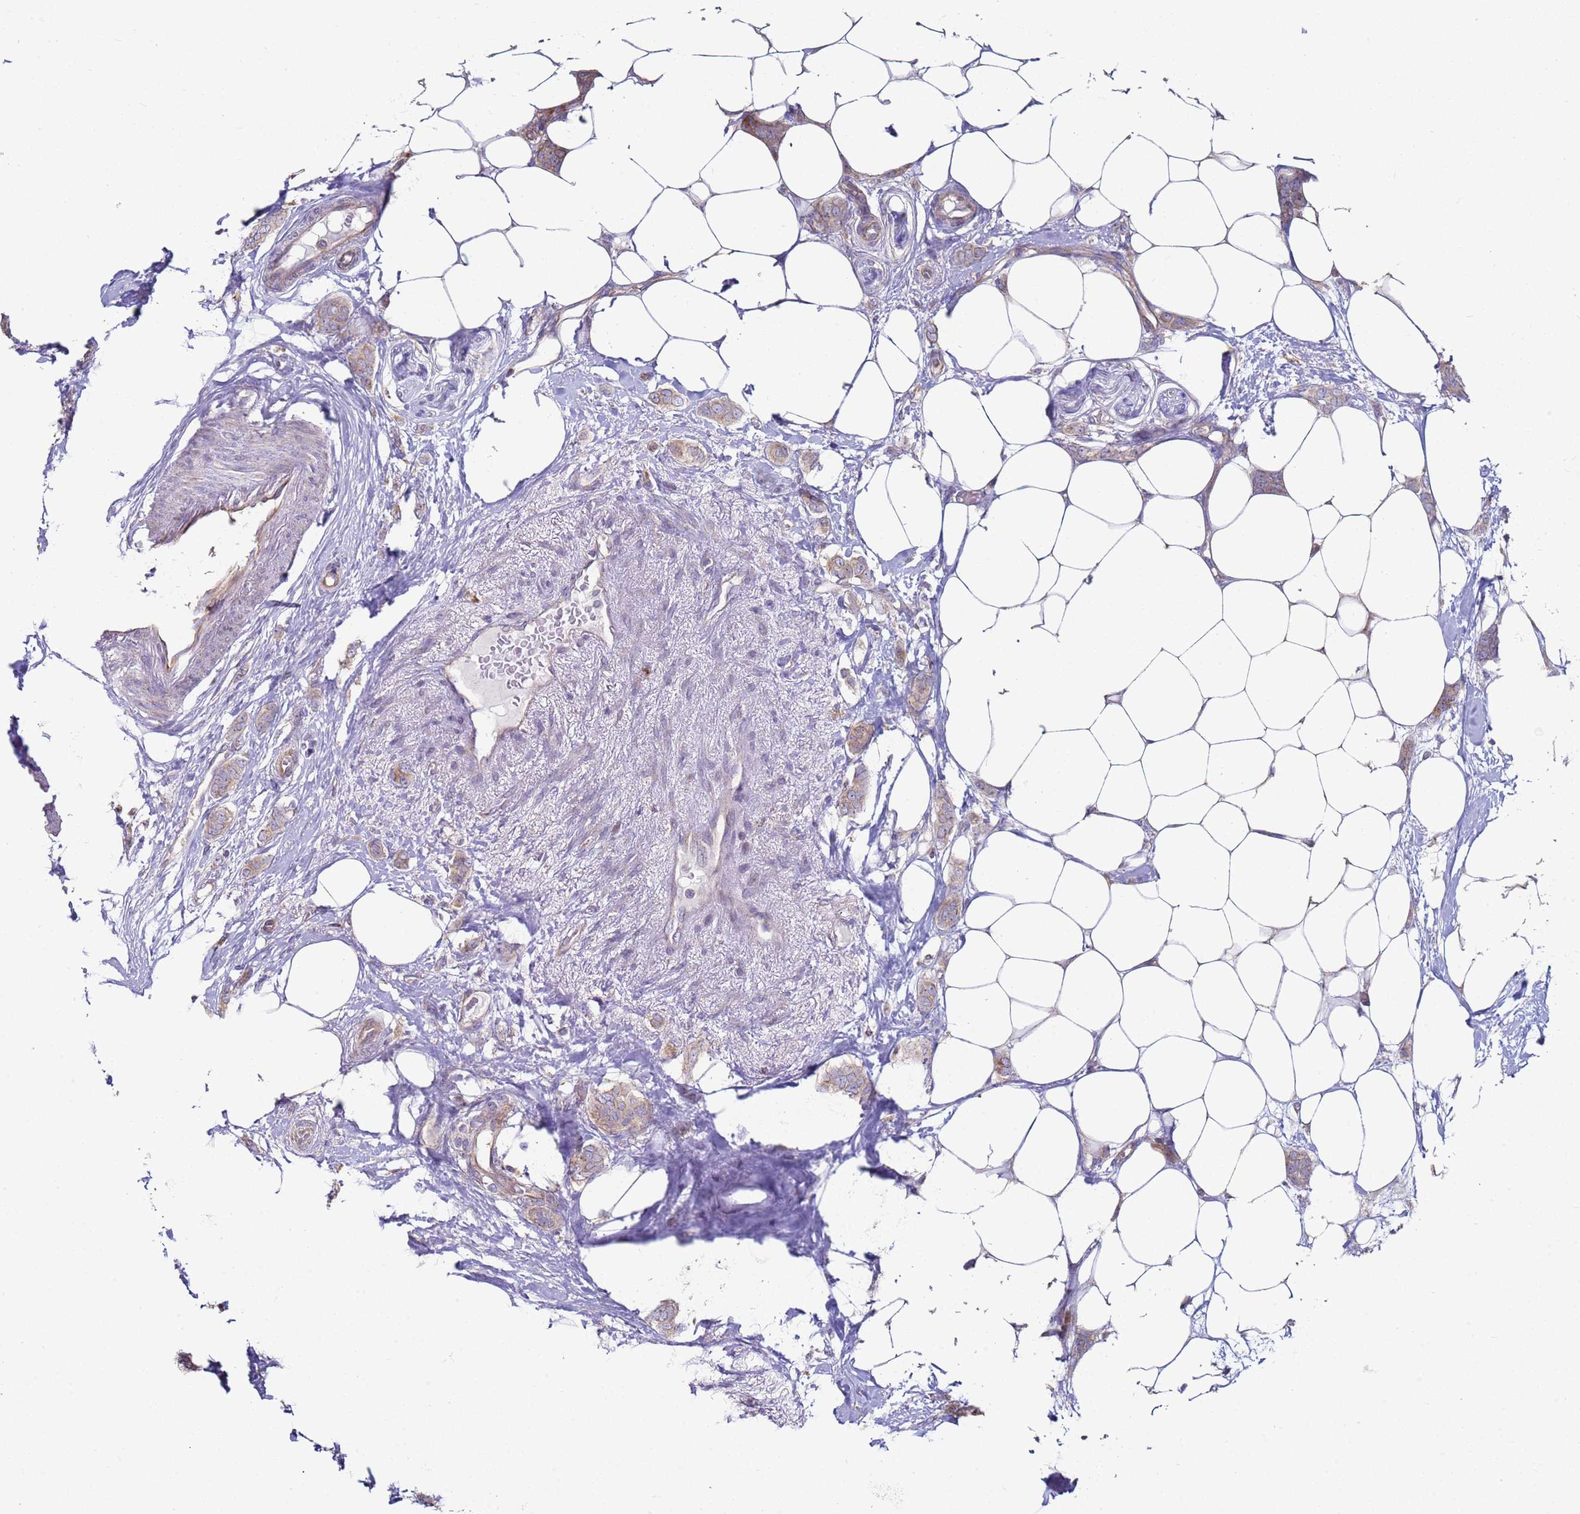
{"staining": {"intensity": "weak", "quantity": ">75%", "location": "cytoplasmic/membranous"}, "tissue": "breast cancer", "cell_type": "Tumor cells", "image_type": "cancer", "snomed": [{"axis": "morphology", "description": "Duct carcinoma"}, {"axis": "topography", "description": "Breast"}], "caption": "The immunohistochemical stain shows weak cytoplasmic/membranous expression in tumor cells of breast invasive ductal carcinoma tissue.", "gene": "DIP2B", "patient": {"sex": "female", "age": 72}}